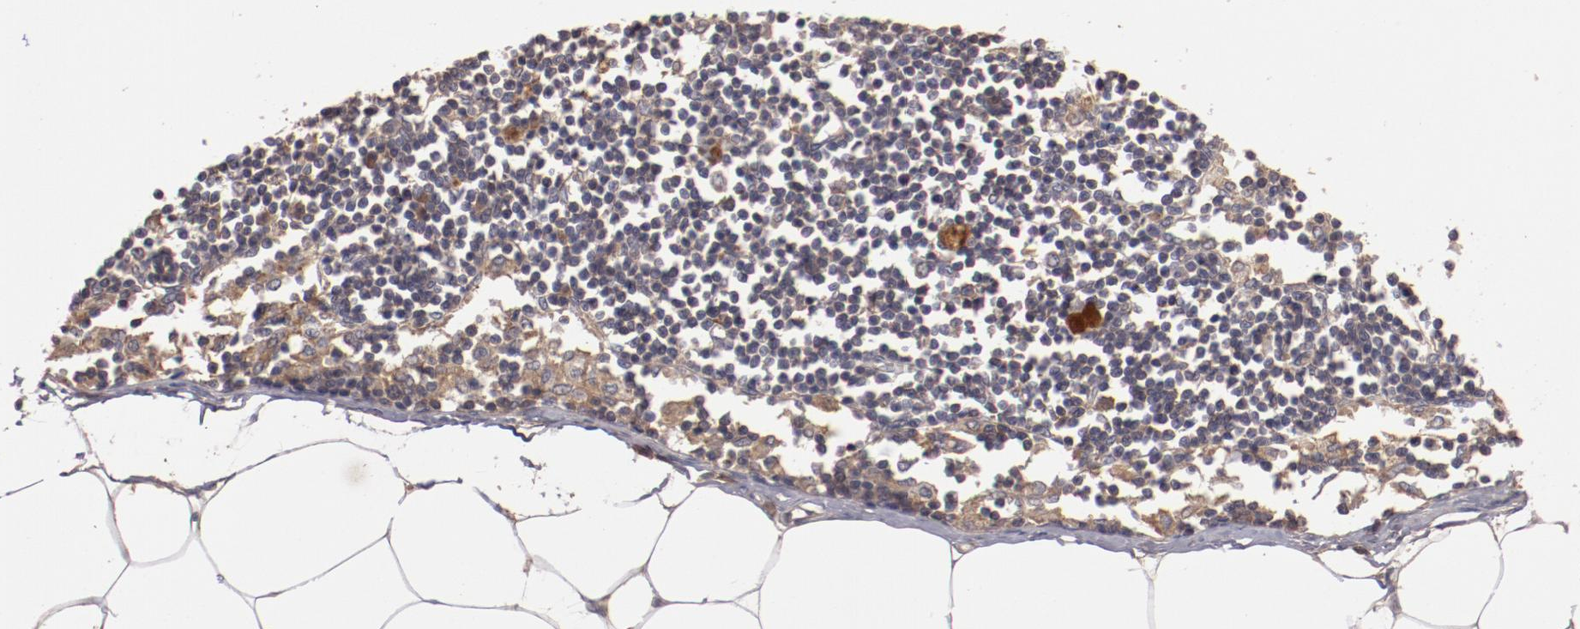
{"staining": {"intensity": "weak", "quantity": "25%-75%", "location": "cytoplasmic/membranous"}, "tissue": "adipose tissue", "cell_type": "Adipocytes", "image_type": "normal", "snomed": [{"axis": "morphology", "description": "Normal tissue, NOS"}, {"axis": "morphology", "description": "Adenocarcinoma, NOS"}, {"axis": "topography", "description": "Colon"}, {"axis": "topography", "description": "Peripheral nerve tissue"}], "caption": "Immunohistochemistry (IHC) staining of benign adipose tissue, which demonstrates low levels of weak cytoplasmic/membranous staining in approximately 25%-75% of adipocytes indicating weak cytoplasmic/membranous protein expression. The staining was performed using DAB (3,3'-diaminobenzidine) (brown) for protein detection and nuclei were counterstained in hematoxylin (blue).", "gene": "CP", "patient": {"sex": "male", "age": 14}}